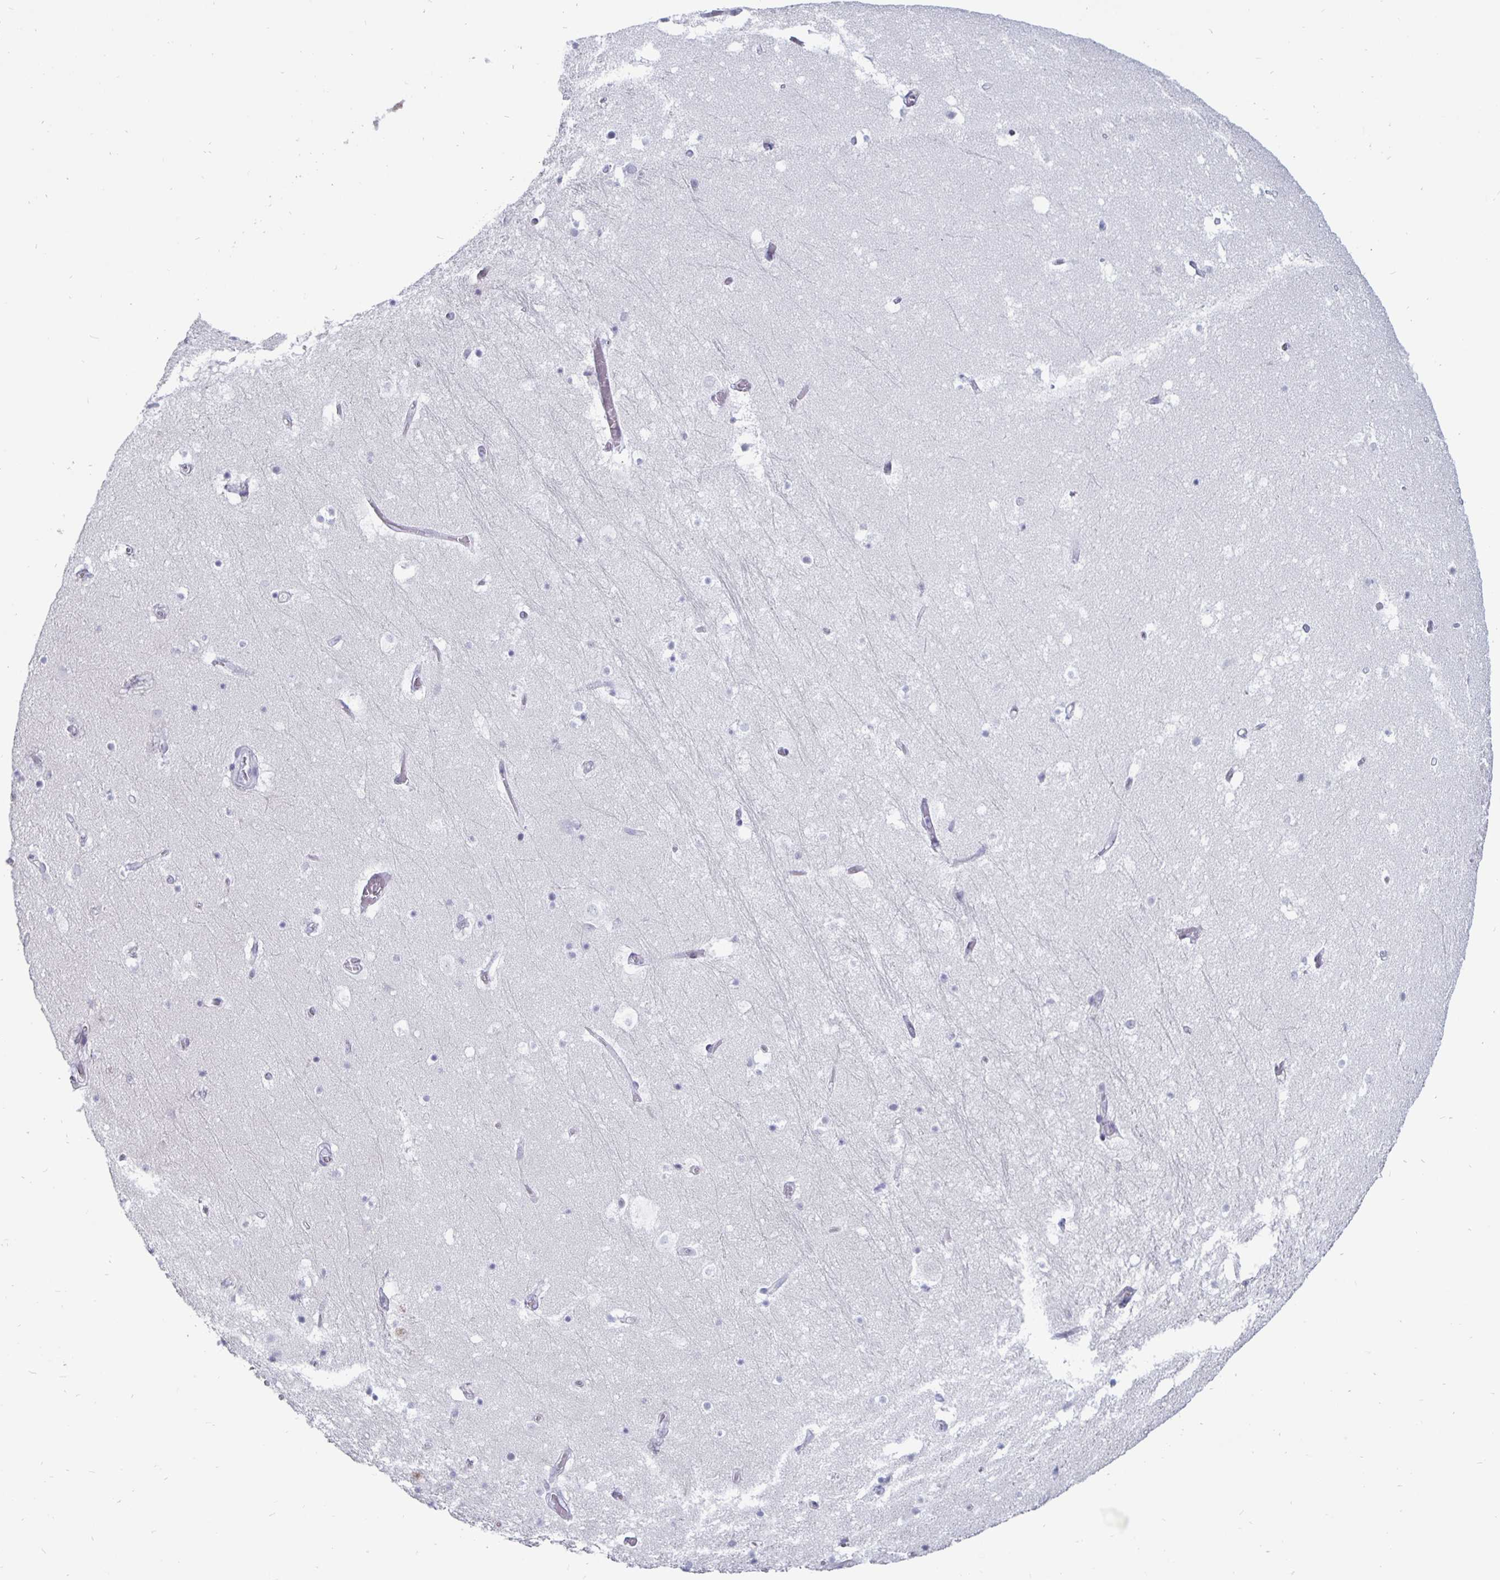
{"staining": {"intensity": "negative", "quantity": "none", "location": "none"}, "tissue": "hippocampus", "cell_type": "Glial cells", "image_type": "normal", "snomed": [{"axis": "morphology", "description": "Normal tissue, NOS"}, {"axis": "topography", "description": "Hippocampus"}], "caption": "This is an immunohistochemistry photomicrograph of unremarkable hippocampus. There is no expression in glial cells.", "gene": "OOSP2", "patient": {"sex": "female", "age": 52}}